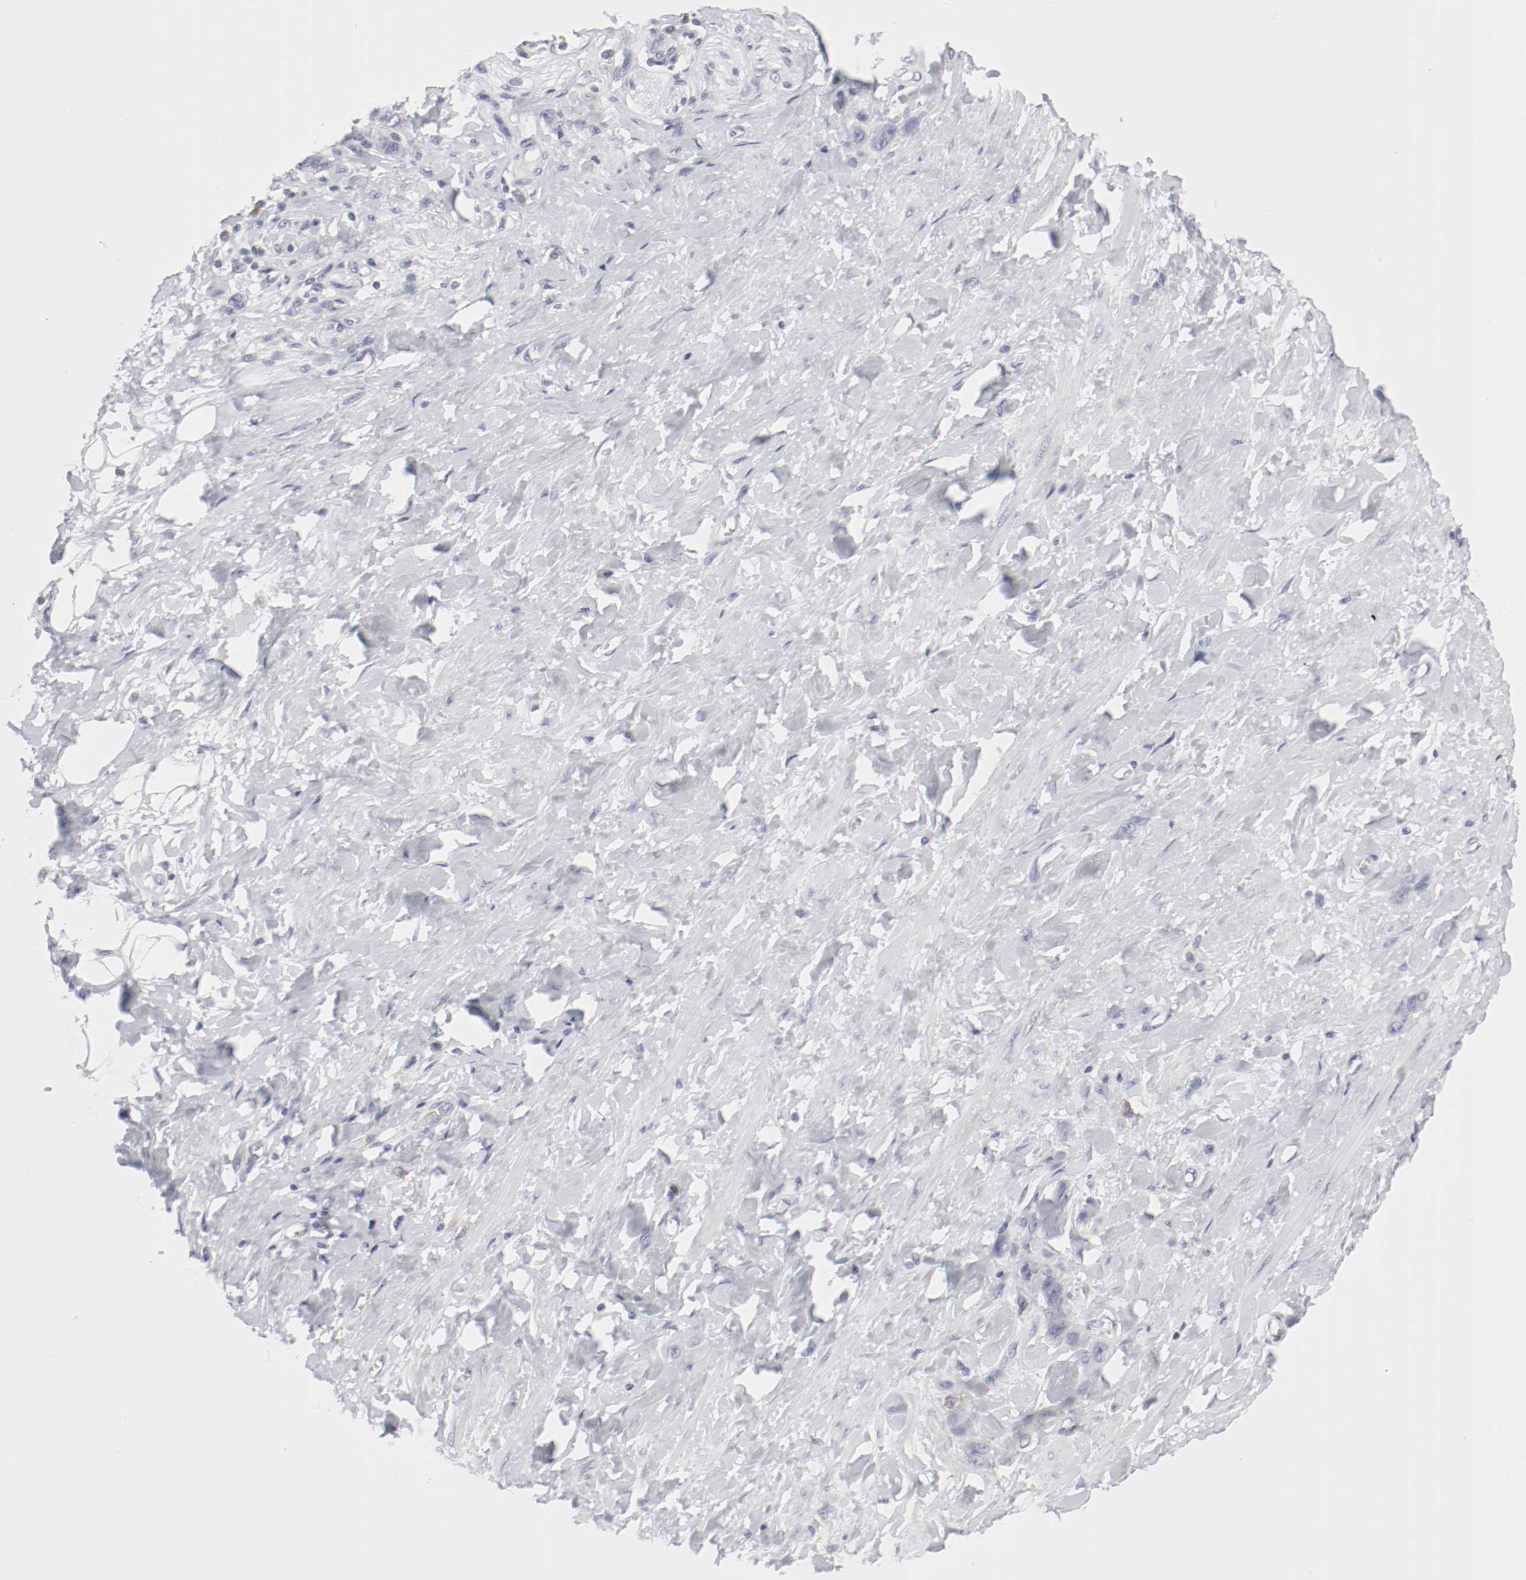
{"staining": {"intensity": "negative", "quantity": "none", "location": "none"}, "tissue": "stomach cancer", "cell_type": "Tumor cells", "image_type": "cancer", "snomed": [{"axis": "morphology", "description": "Adenocarcinoma, NOS"}, {"axis": "topography", "description": "Stomach"}], "caption": "Immunohistochemistry photomicrograph of human stomach cancer (adenocarcinoma) stained for a protein (brown), which exhibits no staining in tumor cells.", "gene": "ITGAX", "patient": {"sex": "male", "age": 82}}